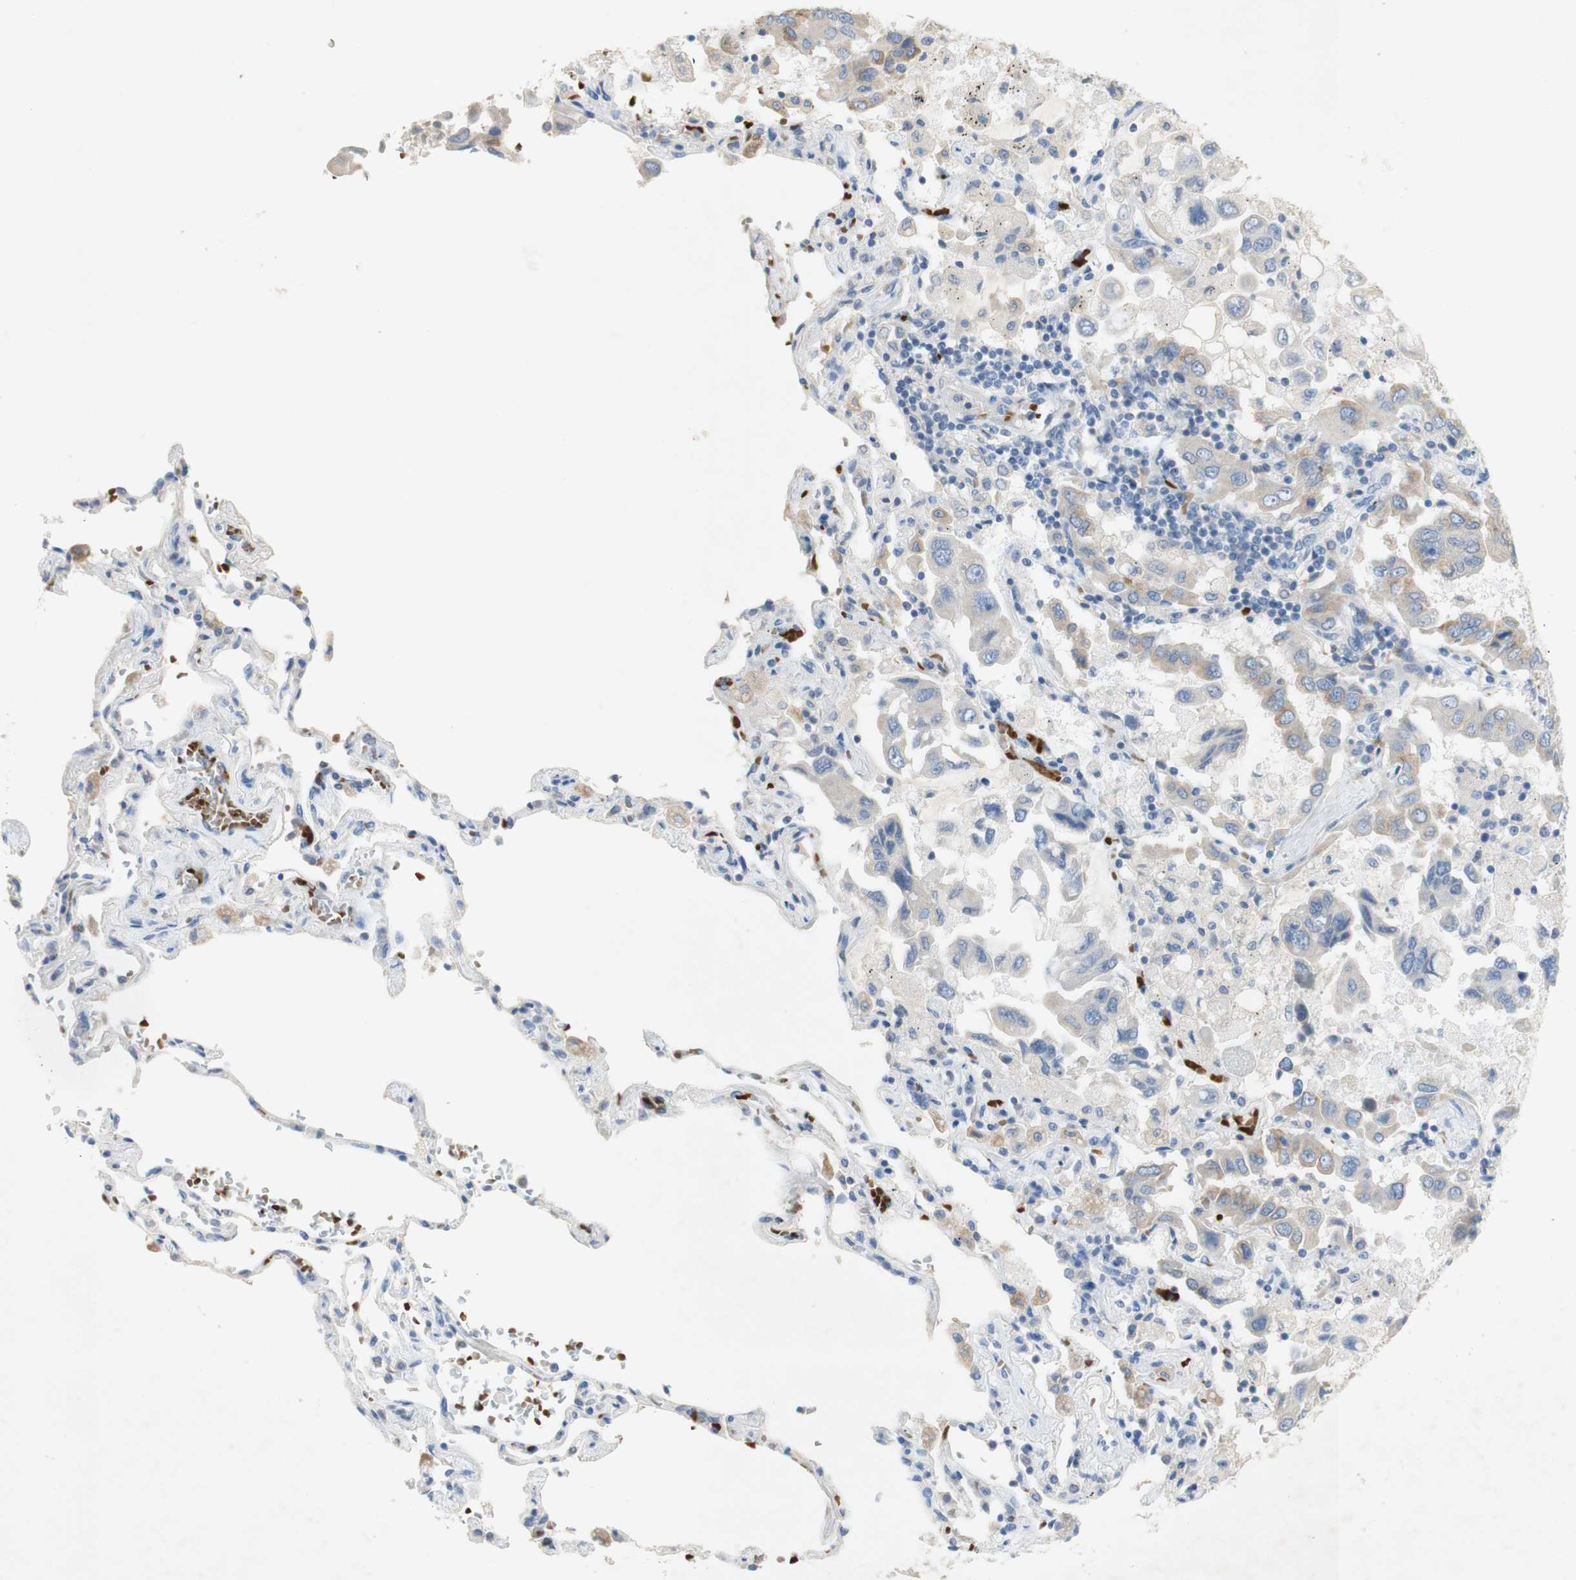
{"staining": {"intensity": "weak", "quantity": "25%-75%", "location": "cytoplasmic/membranous"}, "tissue": "lung cancer", "cell_type": "Tumor cells", "image_type": "cancer", "snomed": [{"axis": "morphology", "description": "Adenocarcinoma, NOS"}, {"axis": "topography", "description": "Lung"}], "caption": "Tumor cells display weak cytoplasmic/membranous positivity in approximately 25%-75% of cells in lung adenocarcinoma.", "gene": "EPO", "patient": {"sex": "male", "age": 64}}